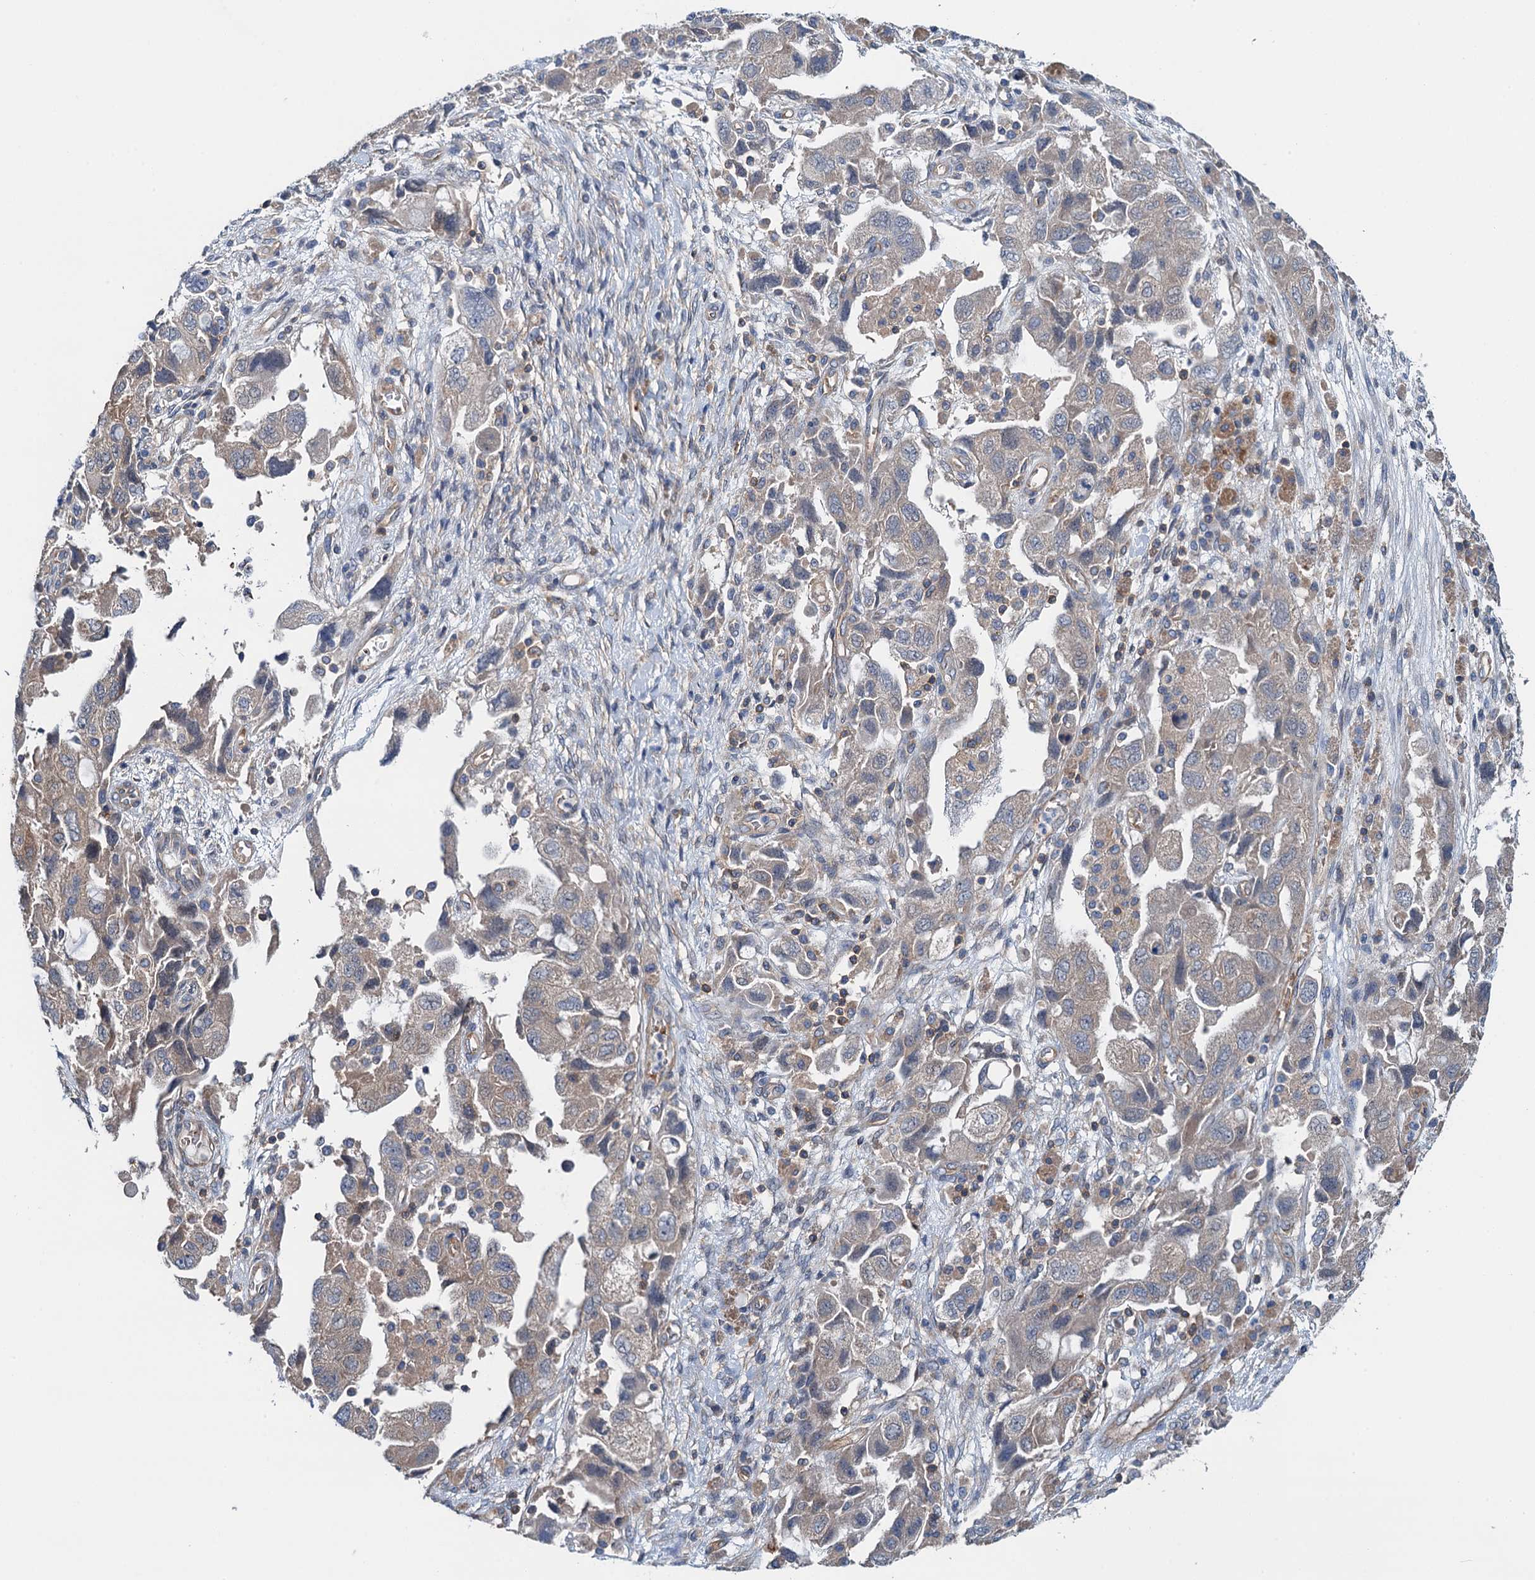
{"staining": {"intensity": "weak", "quantity": "25%-75%", "location": "cytoplasmic/membranous"}, "tissue": "ovarian cancer", "cell_type": "Tumor cells", "image_type": "cancer", "snomed": [{"axis": "morphology", "description": "Carcinoma, NOS"}, {"axis": "morphology", "description": "Cystadenocarcinoma, serous, NOS"}, {"axis": "topography", "description": "Ovary"}], "caption": "Human carcinoma (ovarian) stained with a brown dye exhibits weak cytoplasmic/membranous positive staining in about 25%-75% of tumor cells.", "gene": "ROGDI", "patient": {"sex": "female", "age": 69}}